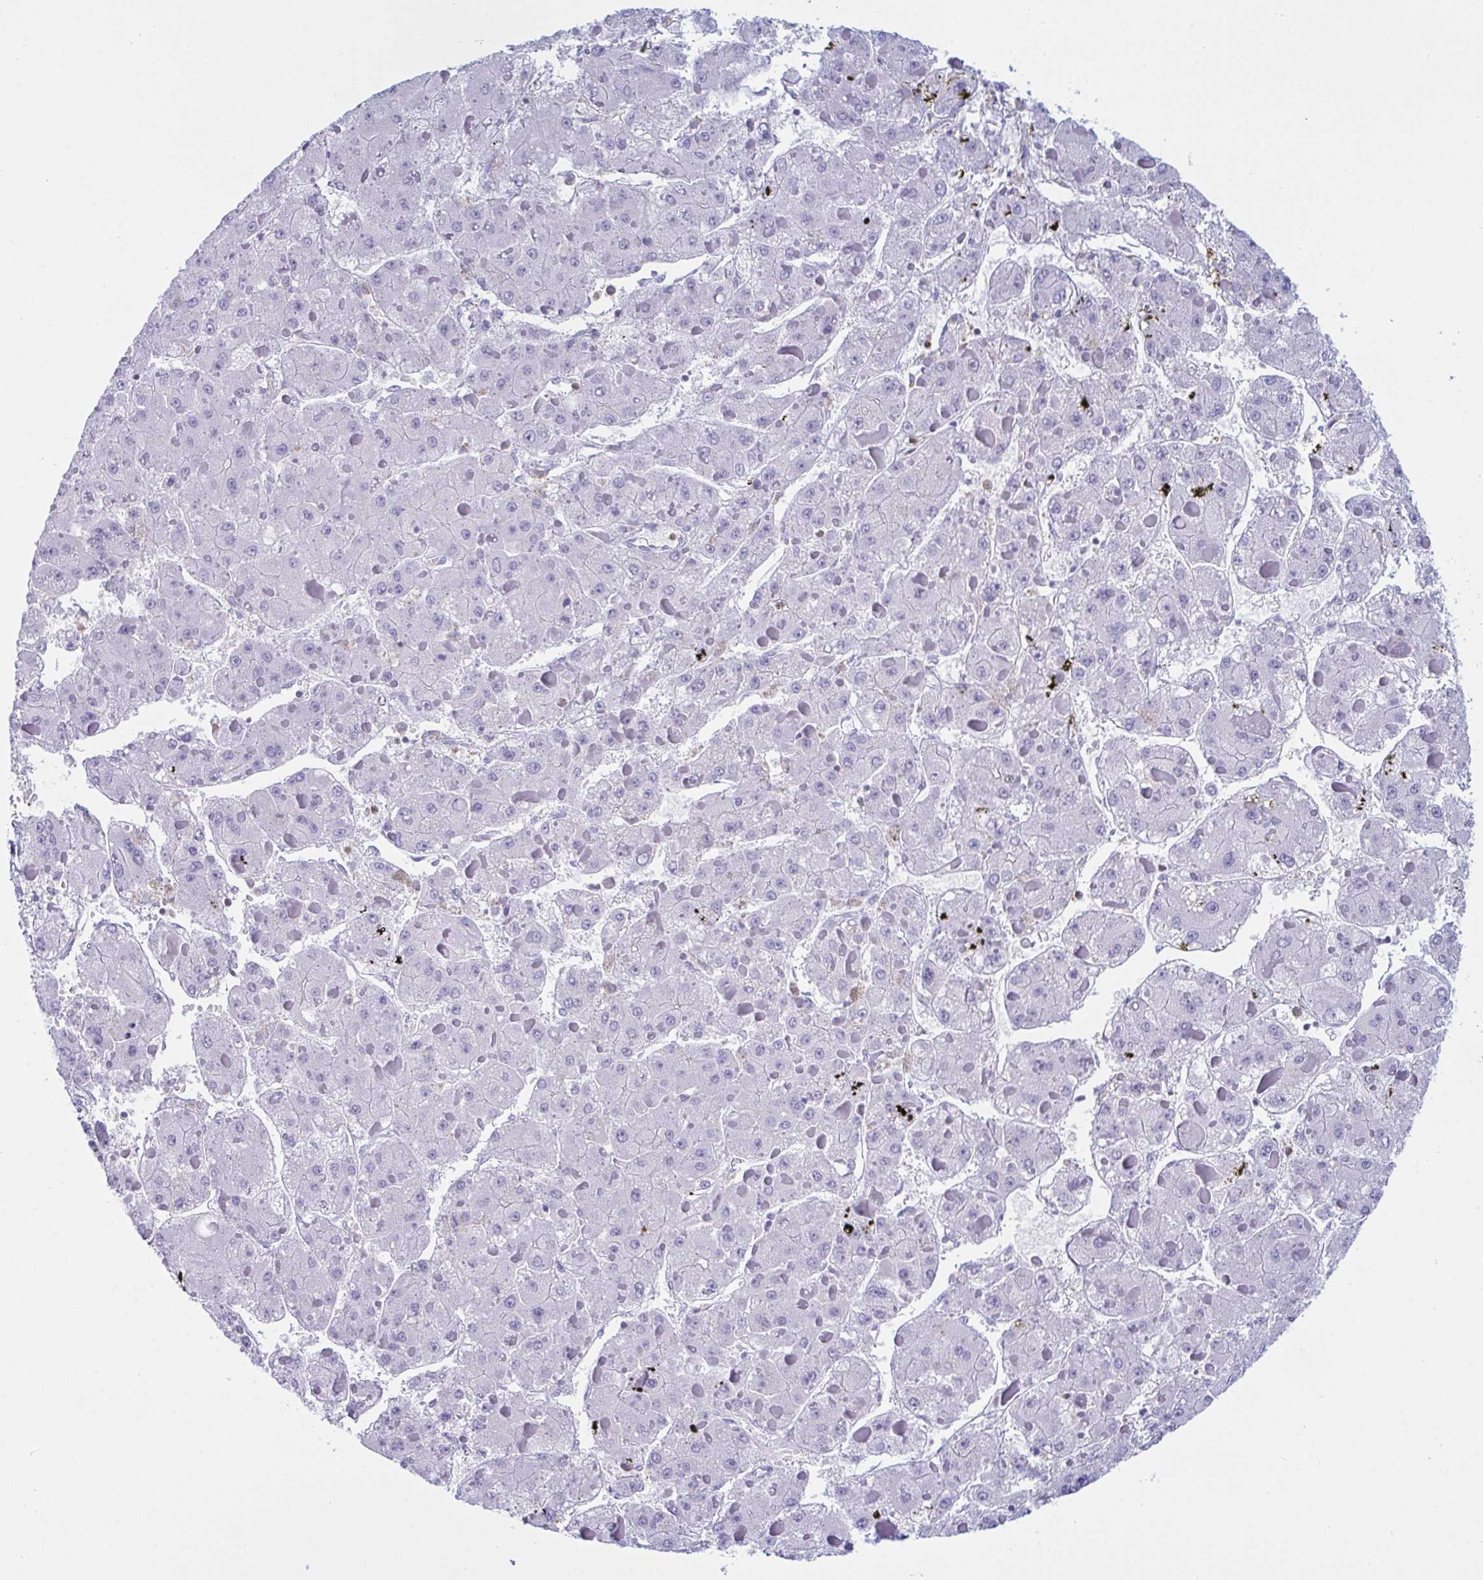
{"staining": {"intensity": "negative", "quantity": "none", "location": "none"}, "tissue": "liver cancer", "cell_type": "Tumor cells", "image_type": "cancer", "snomed": [{"axis": "morphology", "description": "Carcinoma, Hepatocellular, NOS"}, {"axis": "topography", "description": "Liver"}], "caption": "Immunohistochemistry image of human hepatocellular carcinoma (liver) stained for a protein (brown), which reveals no expression in tumor cells.", "gene": "MYO1F", "patient": {"sex": "female", "age": 73}}